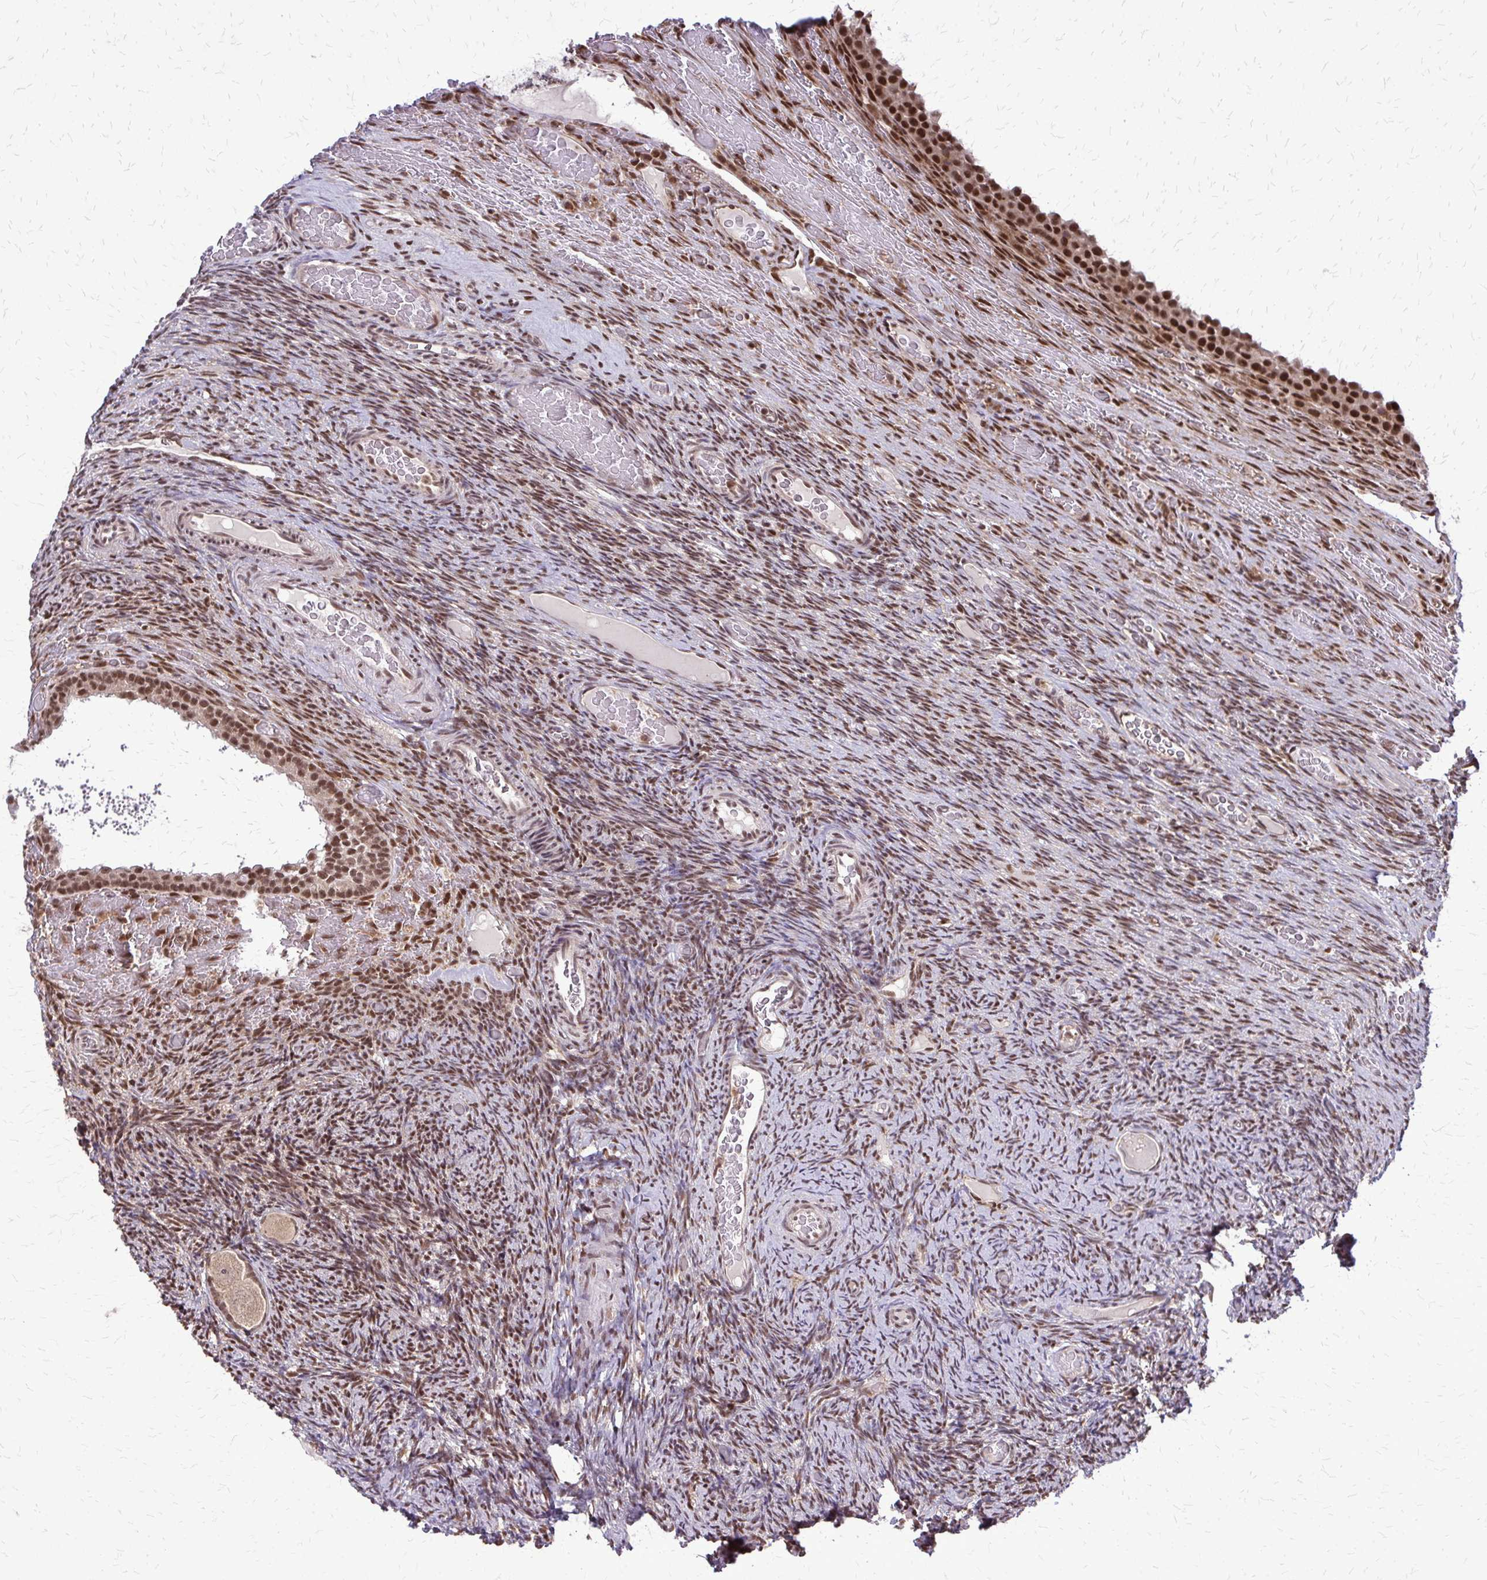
{"staining": {"intensity": "weak", "quantity": ">75%", "location": "cytoplasmic/membranous"}, "tissue": "ovary", "cell_type": "Follicle cells", "image_type": "normal", "snomed": [{"axis": "morphology", "description": "Normal tissue, NOS"}, {"axis": "topography", "description": "Ovary"}], "caption": "Approximately >75% of follicle cells in normal human ovary reveal weak cytoplasmic/membranous protein expression as visualized by brown immunohistochemical staining.", "gene": "HDAC3", "patient": {"sex": "female", "age": 34}}